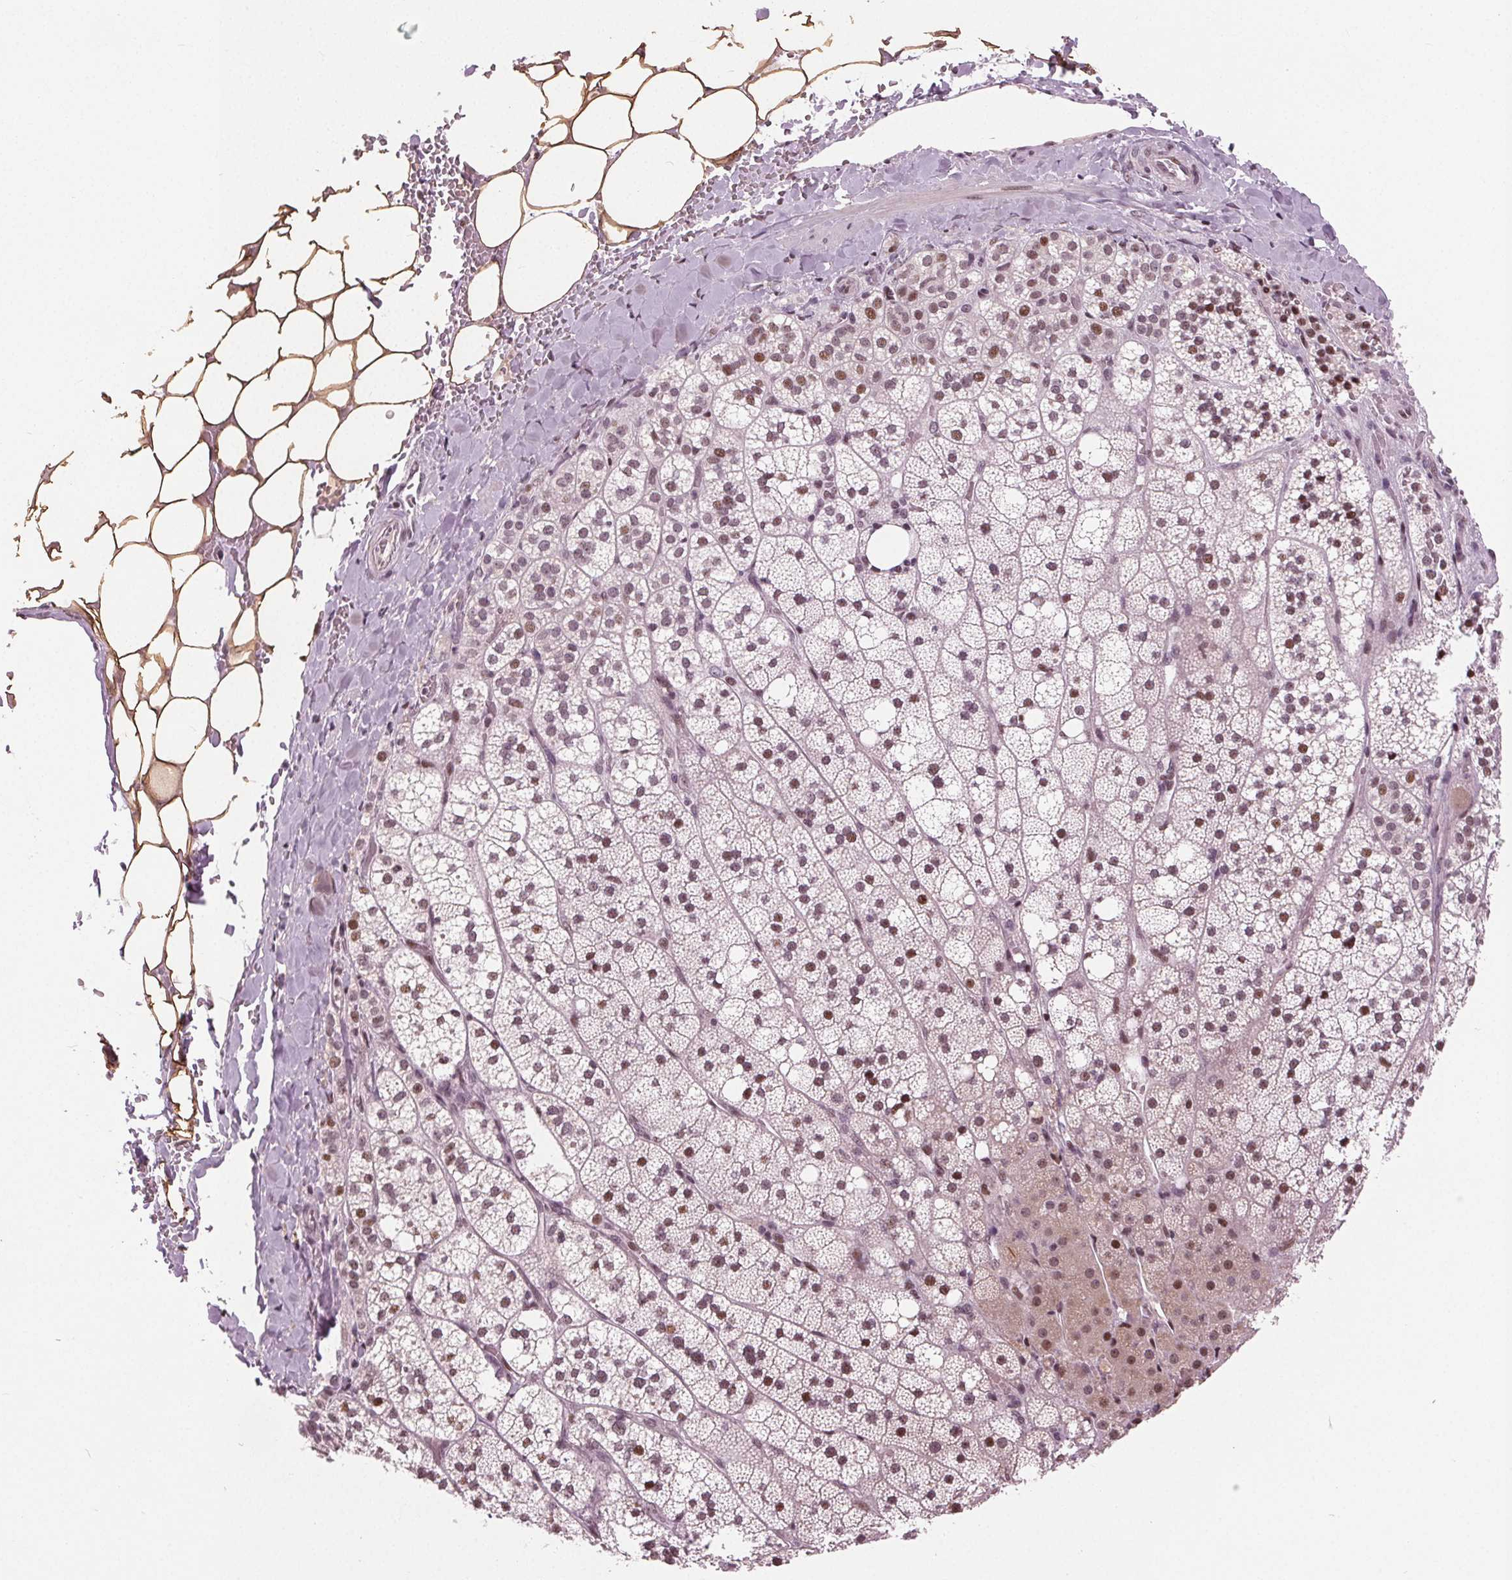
{"staining": {"intensity": "moderate", "quantity": "25%-75%", "location": "nuclear"}, "tissue": "adrenal gland", "cell_type": "Glandular cells", "image_type": "normal", "snomed": [{"axis": "morphology", "description": "Normal tissue, NOS"}, {"axis": "topography", "description": "Adrenal gland"}], "caption": "Immunohistochemistry (IHC) (DAB) staining of unremarkable adrenal gland exhibits moderate nuclear protein expression in about 25%-75% of glandular cells.", "gene": "TTC34", "patient": {"sex": "male", "age": 53}}